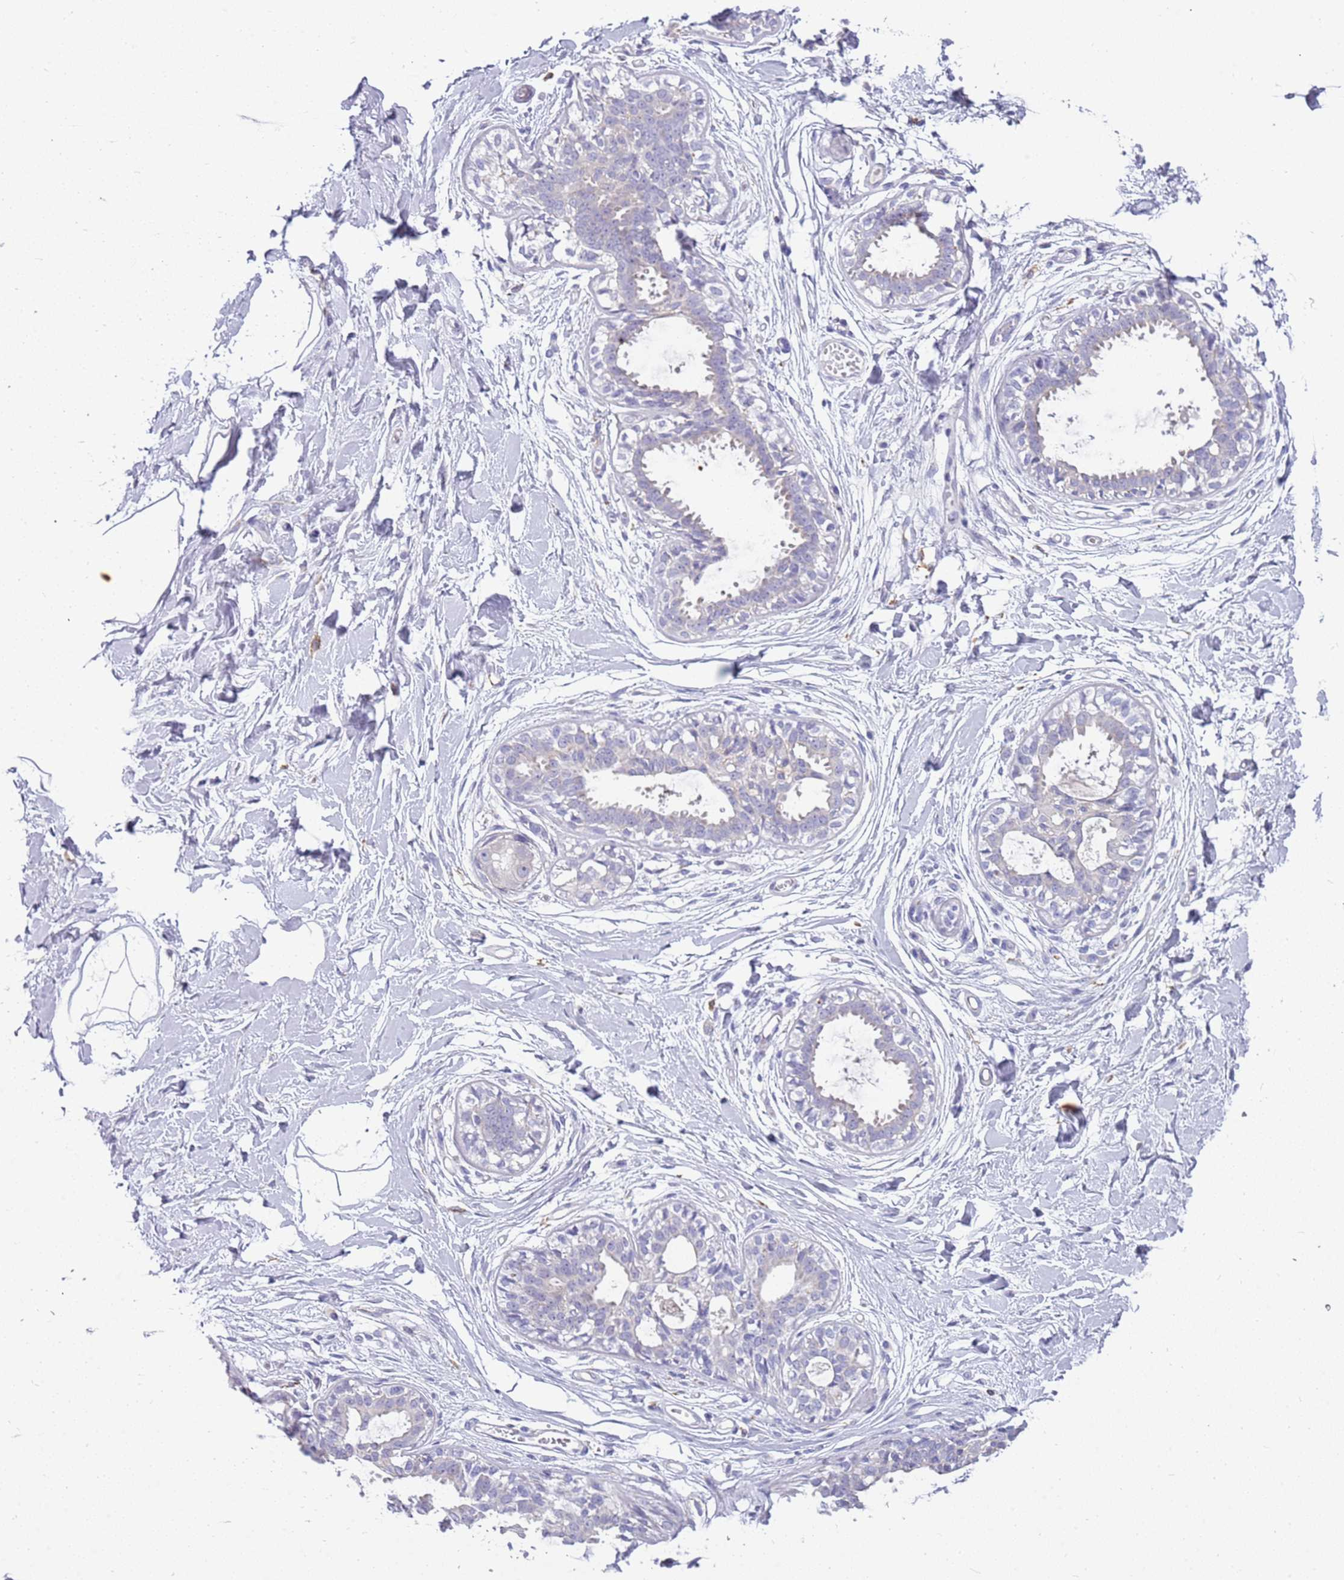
{"staining": {"intensity": "negative", "quantity": "none", "location": "none"}, "tissue": "breast", "cell_type": "Adipocytes", "image_type": "normal", "snomed": [{"axis": "morphology", "description": "Normal tissue, NOS"}, {"axis": "topography", "description": "Breast"}], "caption": "Immunohistochemistry of unremarkable breast shows no staining in adipocytes. (Brightfield microscopy of DAB (3,3'-diaminobenzidine) IHC at high magnification).", "gene": "RHCG", "patient": {"sex": "female", "age": 45}}